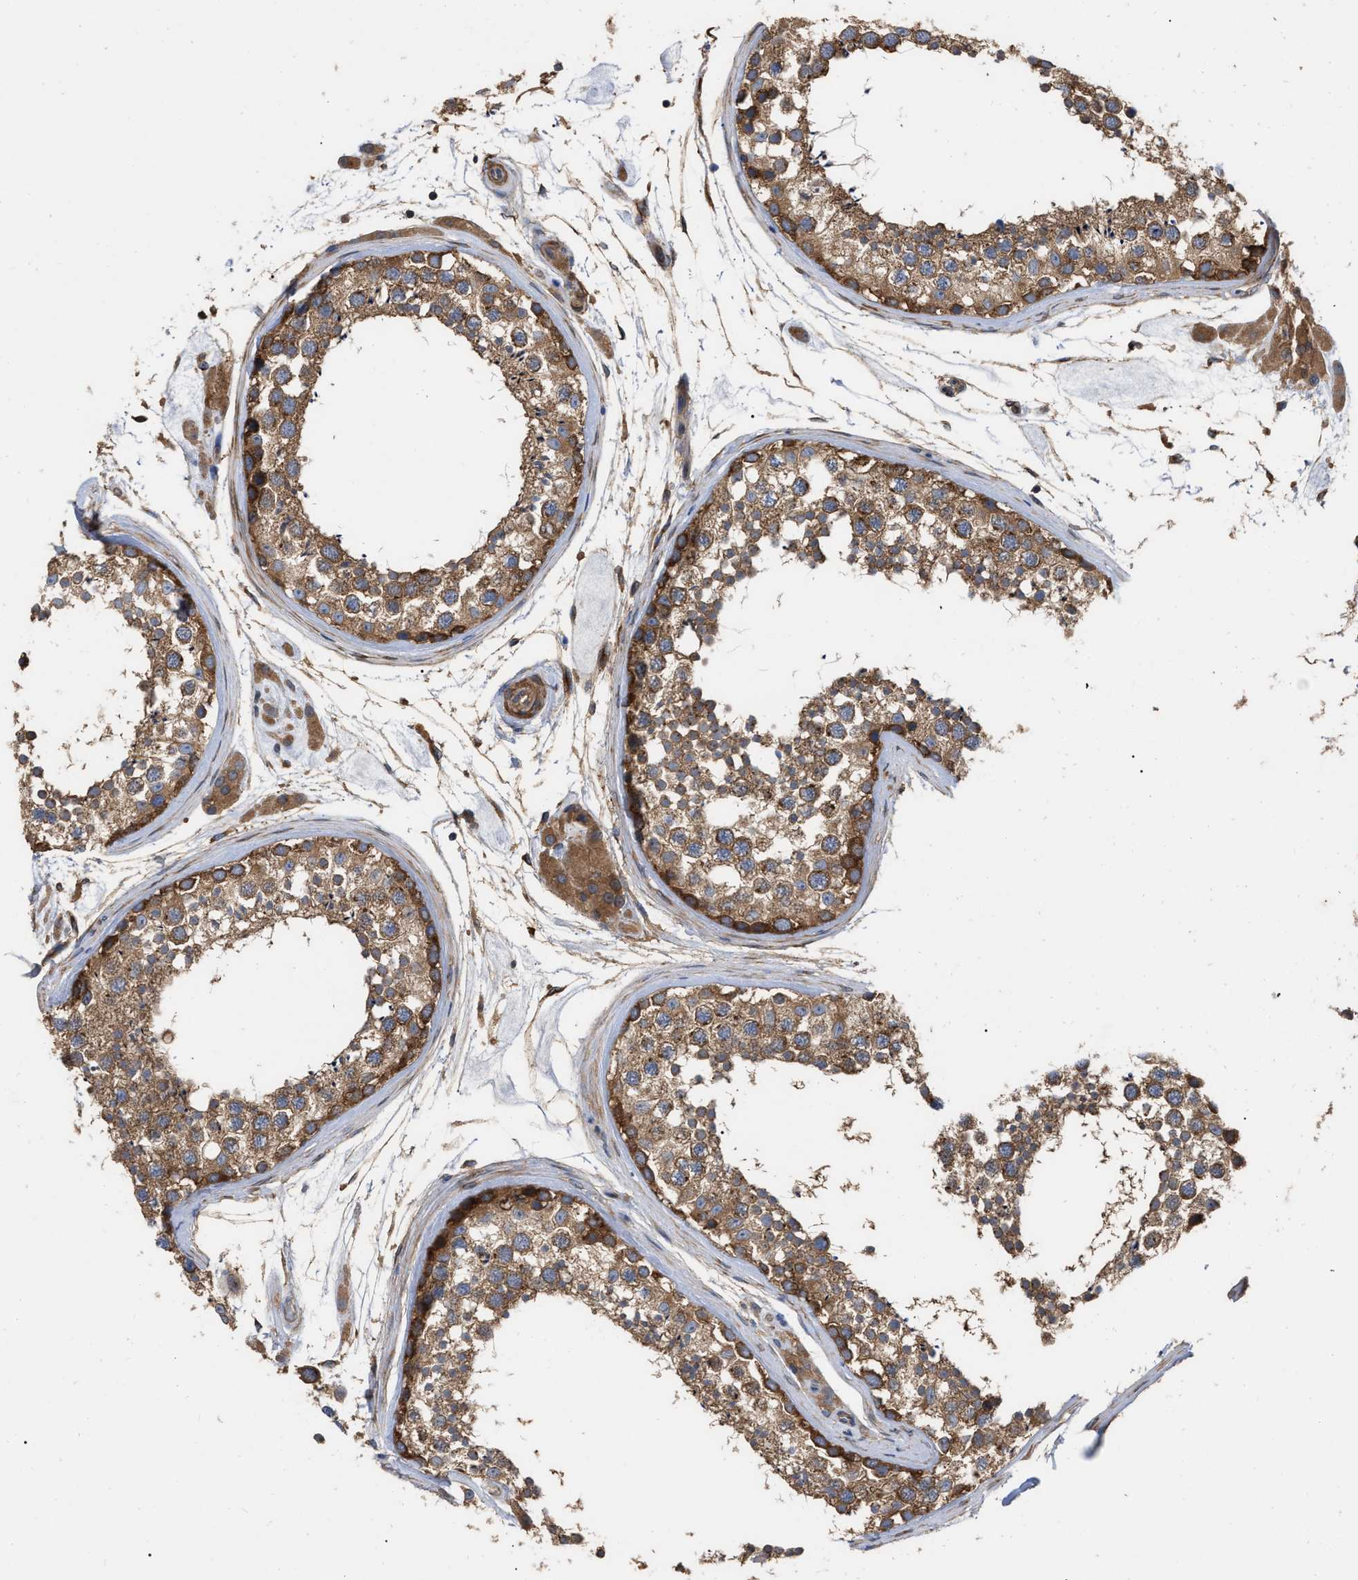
{"staining": {"intensity": "moderate", "quantity": ">75%", "location": "cytoplasmic/membranous"}, "tissue": "testis", "cell_type": "Cells in seminiferous ducts", "image_type": "normal", "snomed": [{"axis": "morphology", "description": "Normal tissue, NOS"}, {"axis": "topography", "description": "Testis"}], "caption": "Protein positivity by immunohistochemistry (IHC) exhibits moderate cytoplasmic/membranous staining in approximately >75% of cells in seminiferous ducts in normal testis.", "gene": "RABEP1", "patient": {"sex": "male", "age": 46}}